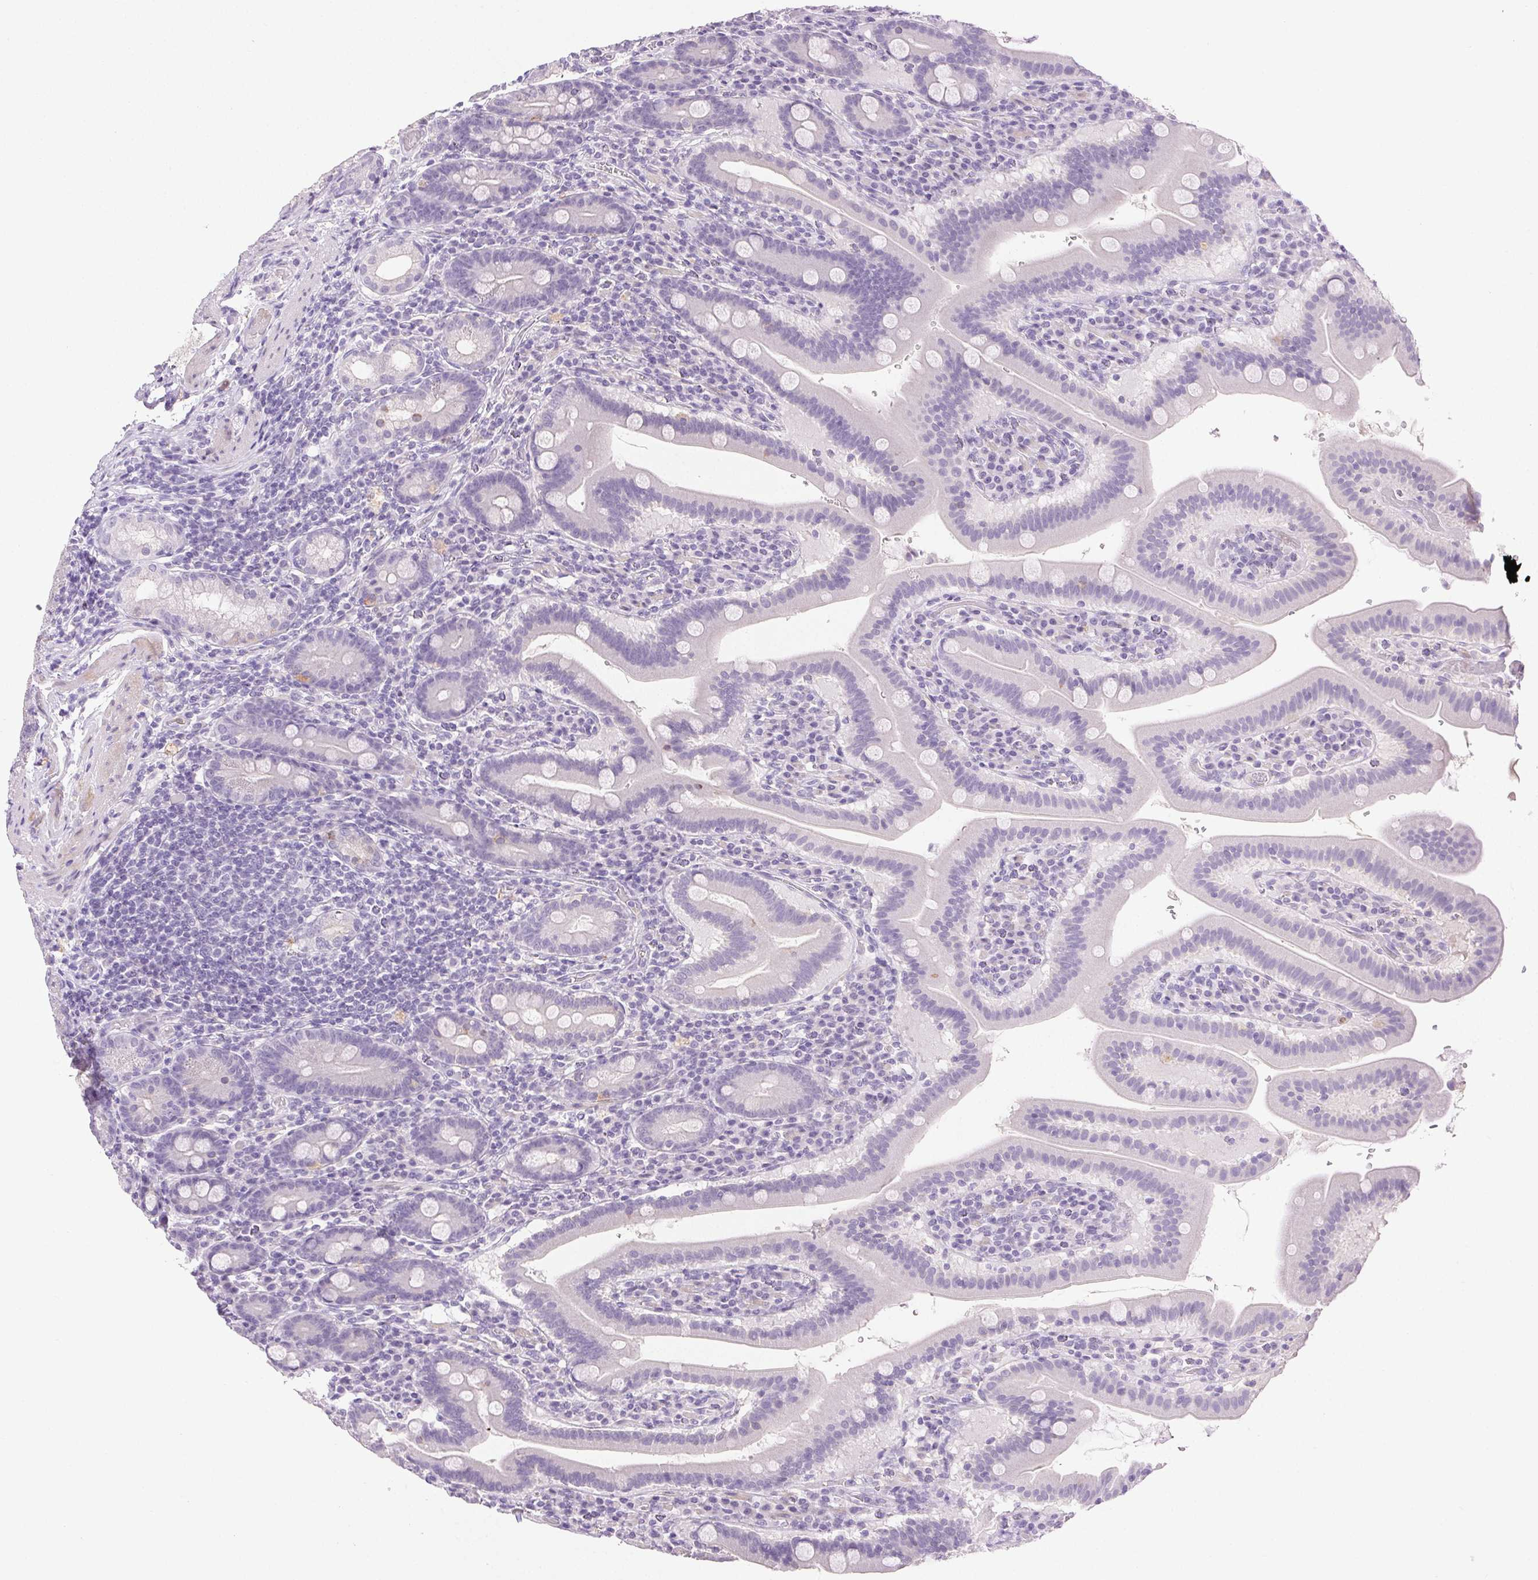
{"staining": {"intensity": "negative", "quantity": "none", "location": "none"}, "tissue": "small intestine", "cell_type": "Glandular cells", "image_type": "normal", "snomed": [{"axis": "morphology", "description": "Normal tissue, NOS"}, {"axis": "topography", "description": "Small intestine"}], "caption": "Small intestine stained for a protein using IHC displays no staining glandular cells.", "gene": "EMX2", "patient": {"sex": "male", "age": 26}}